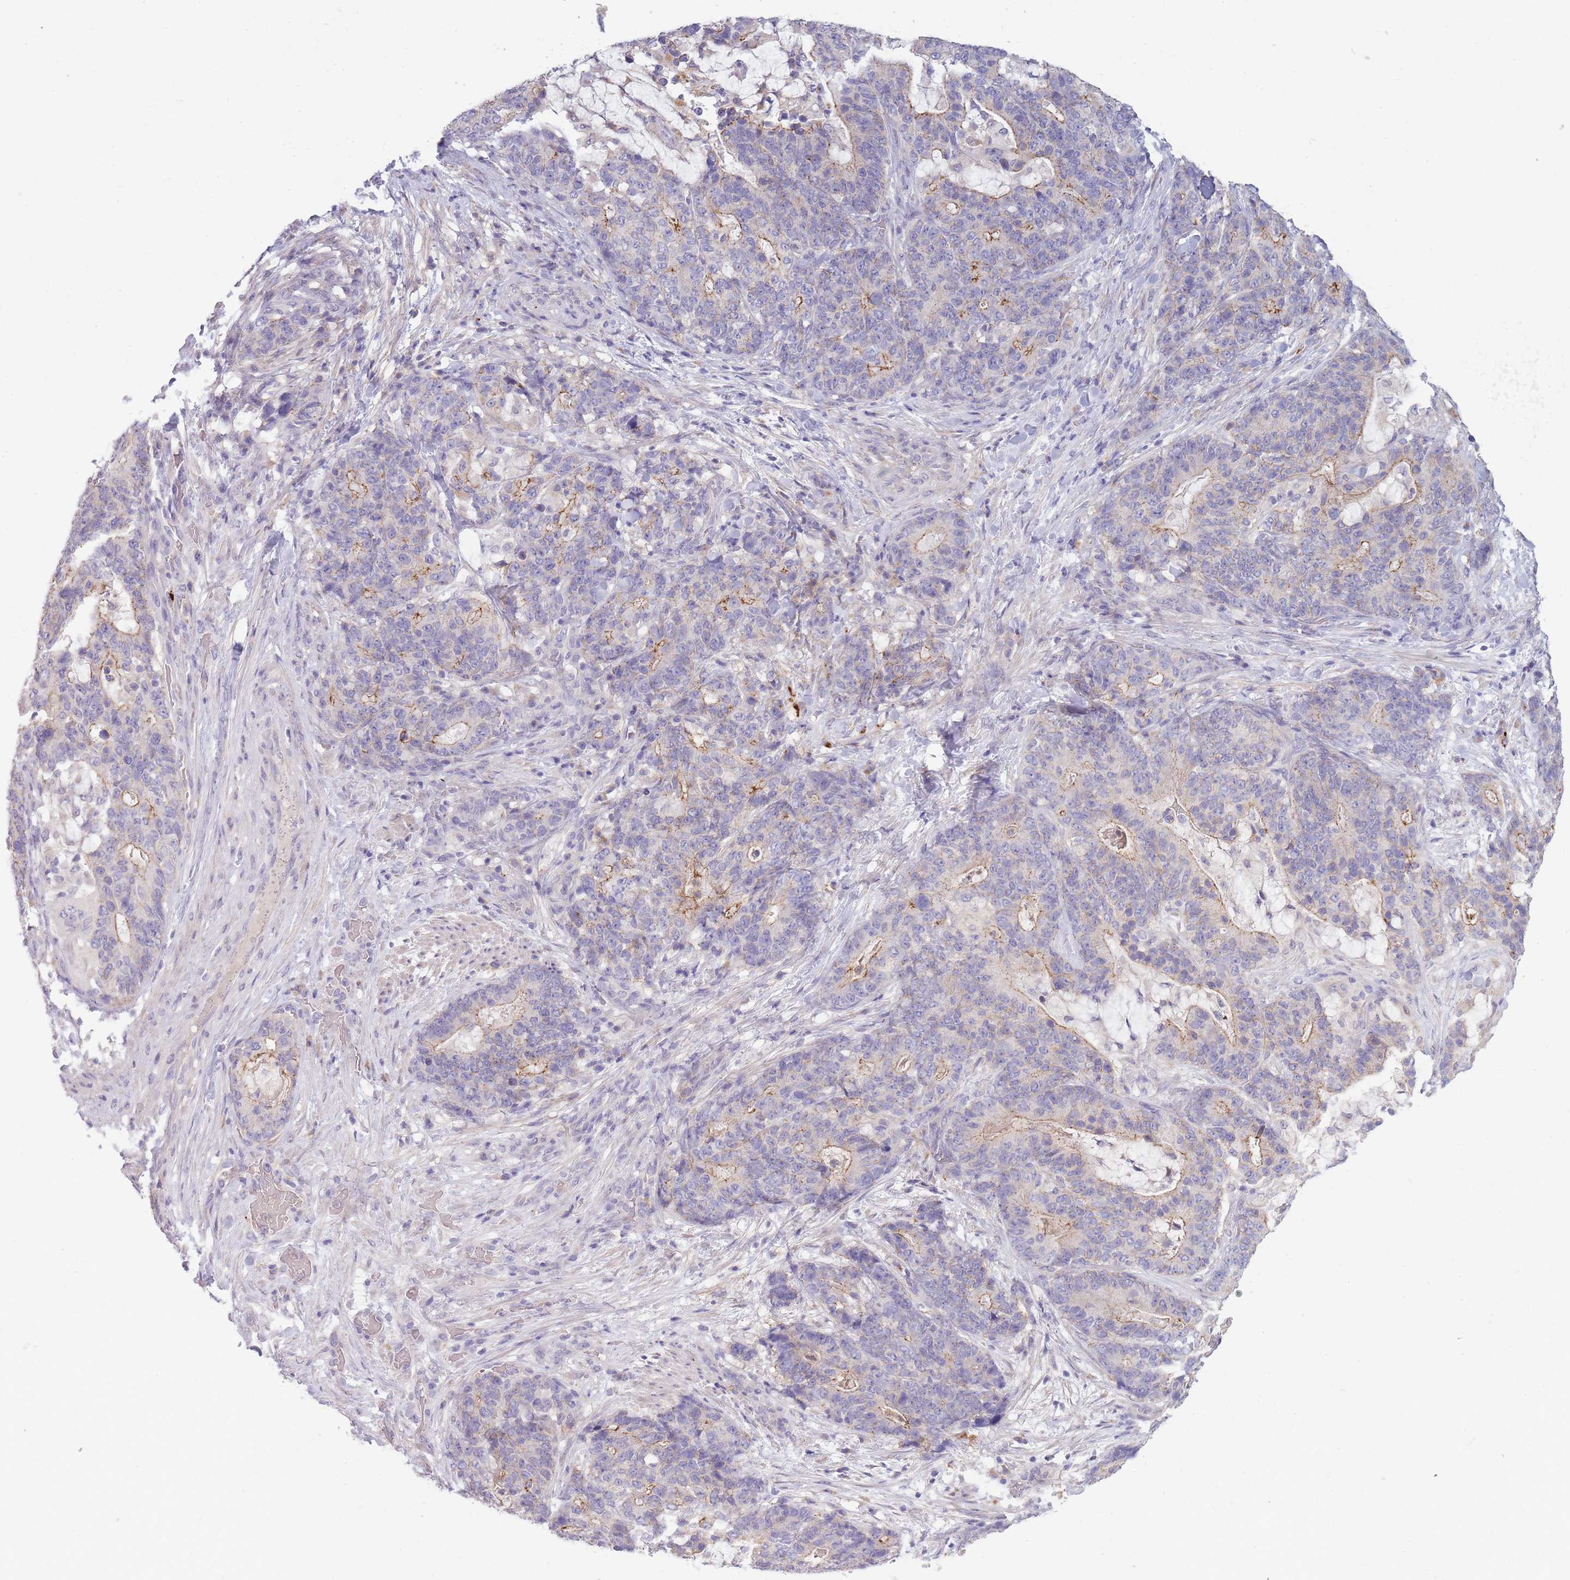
{"staining": {"intensity": "weak", "quantity": "<25%", "location": "cytoplasmic/membranous"}, "tissue": "stomach cancer", "cell_type": "Tumor cells", "image_type": "cancer", "snomed": [{"axis": "morphology", "description": "Normal tissue, NOS"}, {"axis": "morphology", "description": "Adenocarcinoma, NOS"}, {"axis": "topography", "description": "Stomach"}], "caption": "Protein analysis of stomach cancer (adenocarcinoma) reveals no significant staining in tumor cells.", "gene": "TRIM61", "patient": {"sex": "female", "age": 64}}